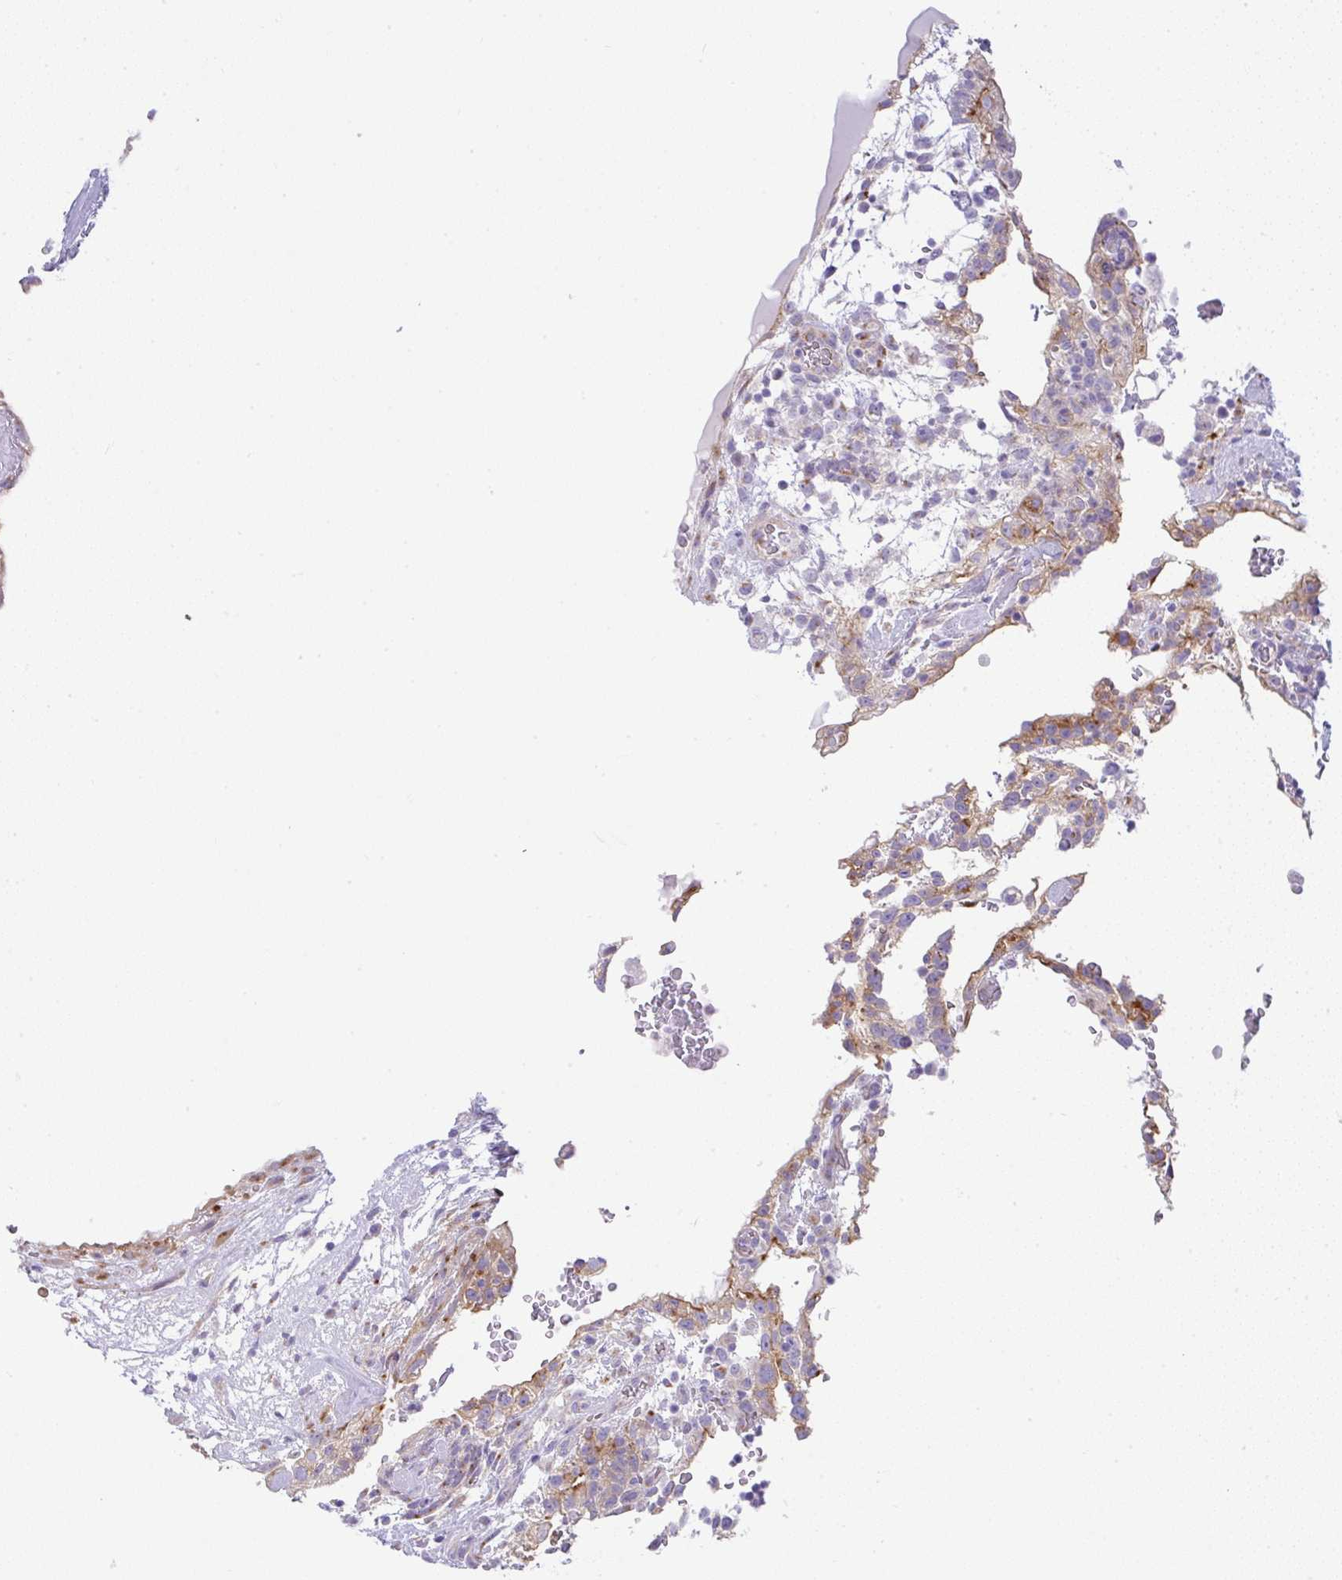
{"staining": {"intensity": "moderate", "quantity": "<25%", "location": "cytoplasmic/membranous"}, "tissue": "testis cancer", "cell_type": "Tumor cells", "image_type": "cancer", "snomed": [{"axis": "morphology", "description": "Carcinoma, Embryonal, NOS"}, {"axis": "topography", "description": "Testis"}], "caption": "About <25% of tumor cells in human testis embryonal carcinoma exhibit moderate cytoplasmic/membranous protein staining as visualized by brown immunohistochemical staining.", "gene": "FAM177A1", "patient": {"sex": "male", "age": 32}}